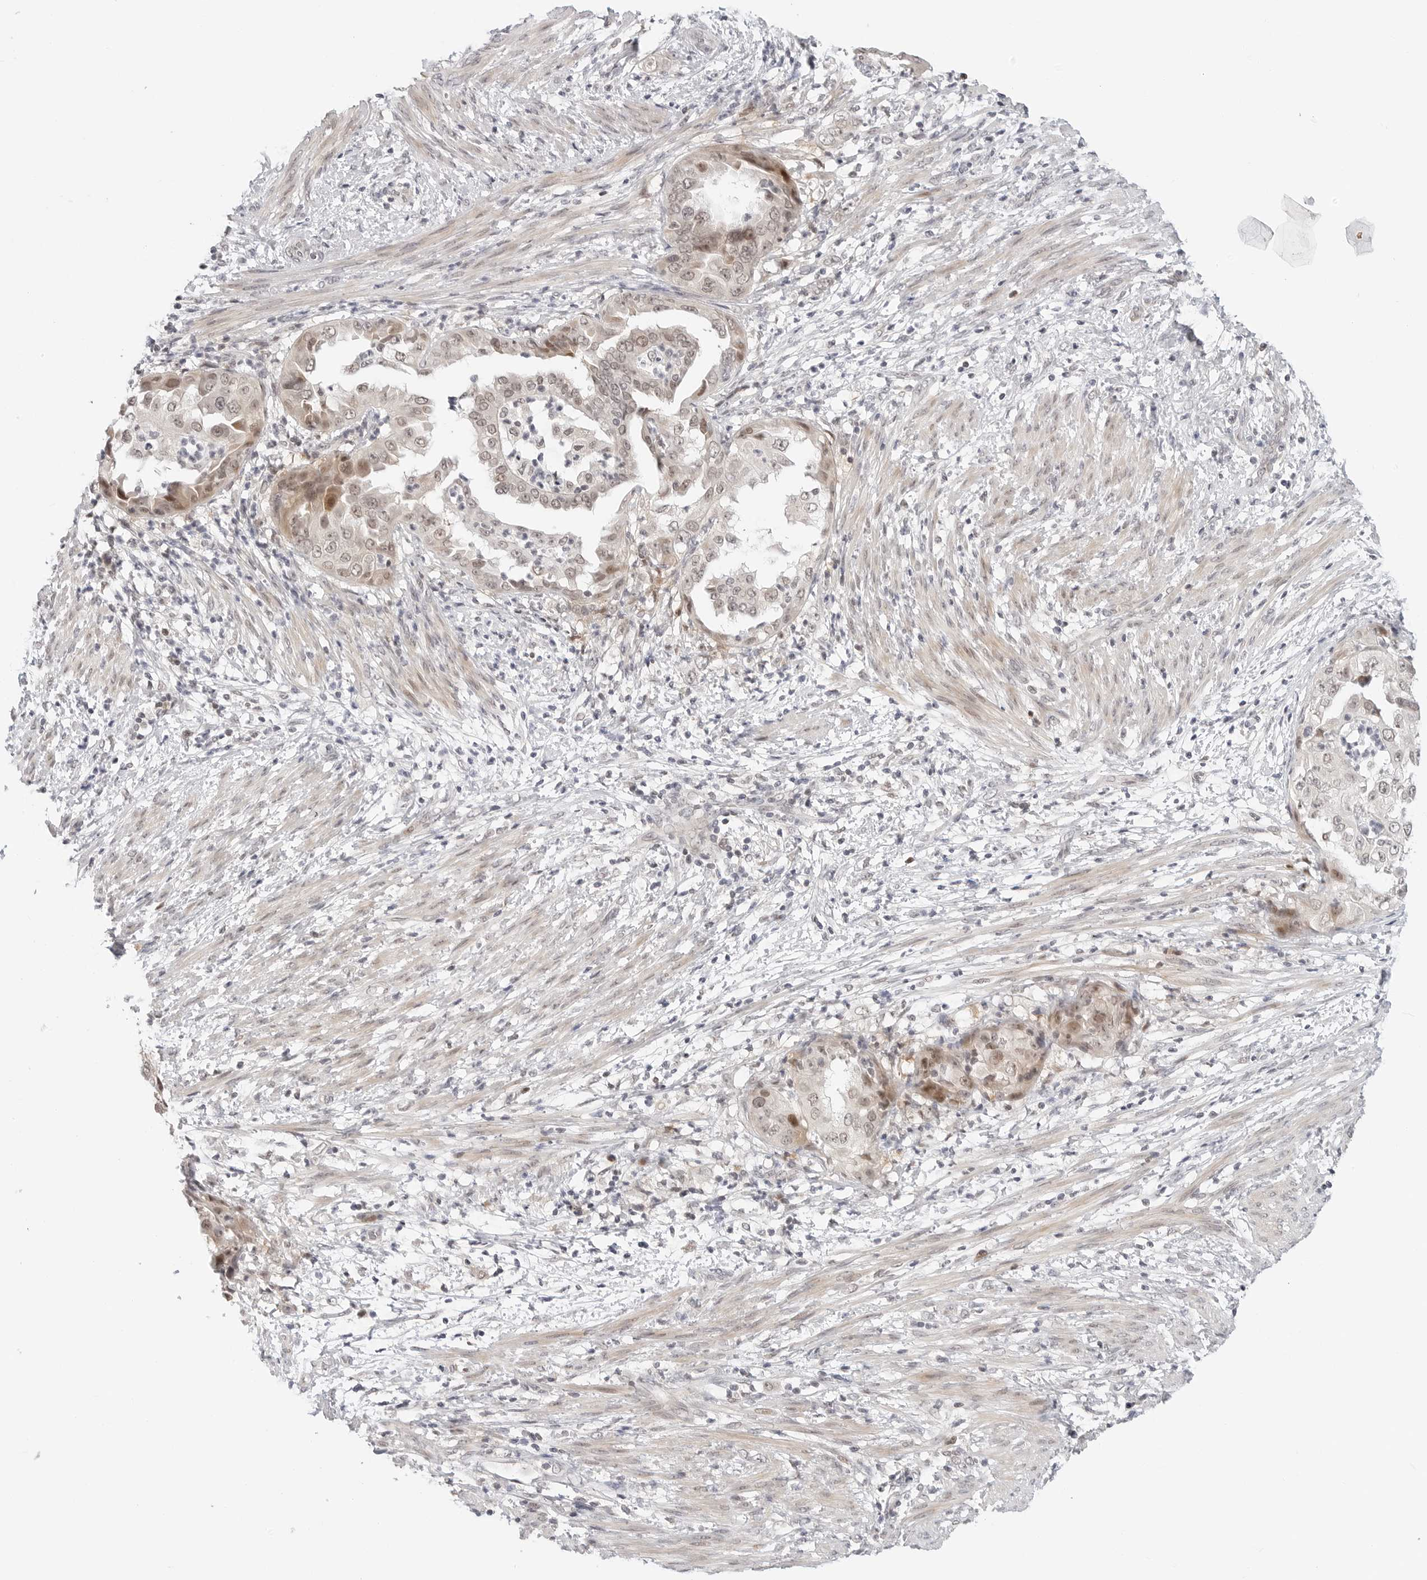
{"staining": {"intensity": "moderate", "quantity": ">75%", "location": "cytoplasmic/membranous,nuclear"}, "tissue": "endometrial cancer", "cell_type": "Tumor cells", "image_type": "cancer", "snomed": [{"axis": "morphology", "description": "Adenocarcinoma, NOS"}, {"axis": "topography", "description": "Endometrium"}], "caption": "Immunohistochemistry micrograph of neoplastic tissue: human endometrial cancer stained using immunohistochemistry displays medium levels of moderate protein expression localized specifically in the cytoplasmic/membranous and nuclear of tumor cells, appearing as a cytoplasmic/membranous and nuclear brown color.", "gene": "TSEN2", "patient": {"sex": "female", "age": 85}}